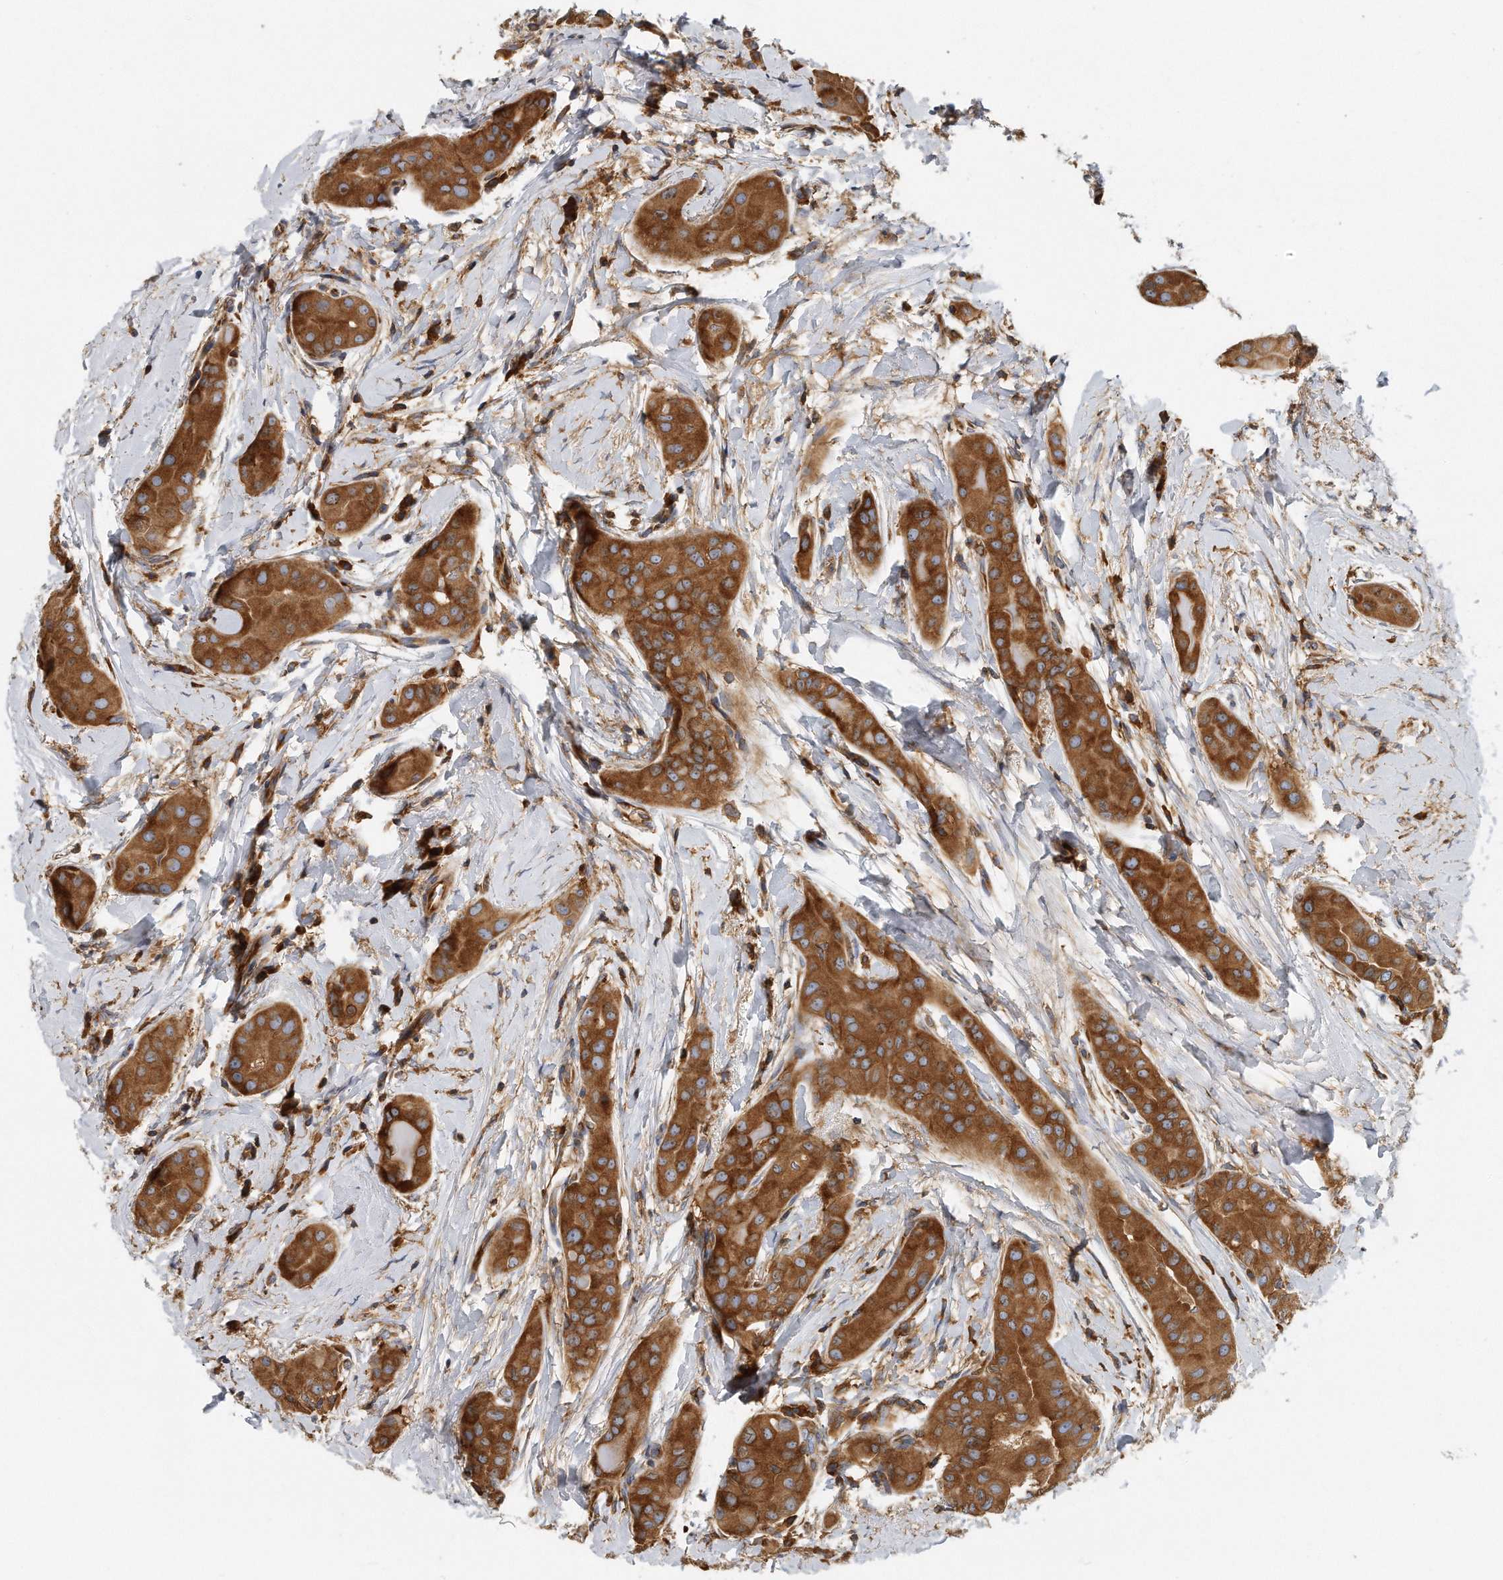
{"staining": {"intensity": "strong", "quantity": ">75%", "location": "cytoplasmic/membranous"}, "tissue": "thyroid cancer", "cell_type": "Tumor cells", "image_type": "cancer", "snomed": [{"axis": "morphology", "description": "Papillary adenocarcinoma, NOS"}, {"axis": "topography", "description": "Thyroid gland"}], "caption": "Immunohistochemistry (IHC) of human thyroid papillary adenocarcinoma exhibits high levels of strong cytoplasmic/membranous expression in approximately >75% of tumor cells.", "gene": "EIF3I", "patient": {"sex": "male", "age": 33}}